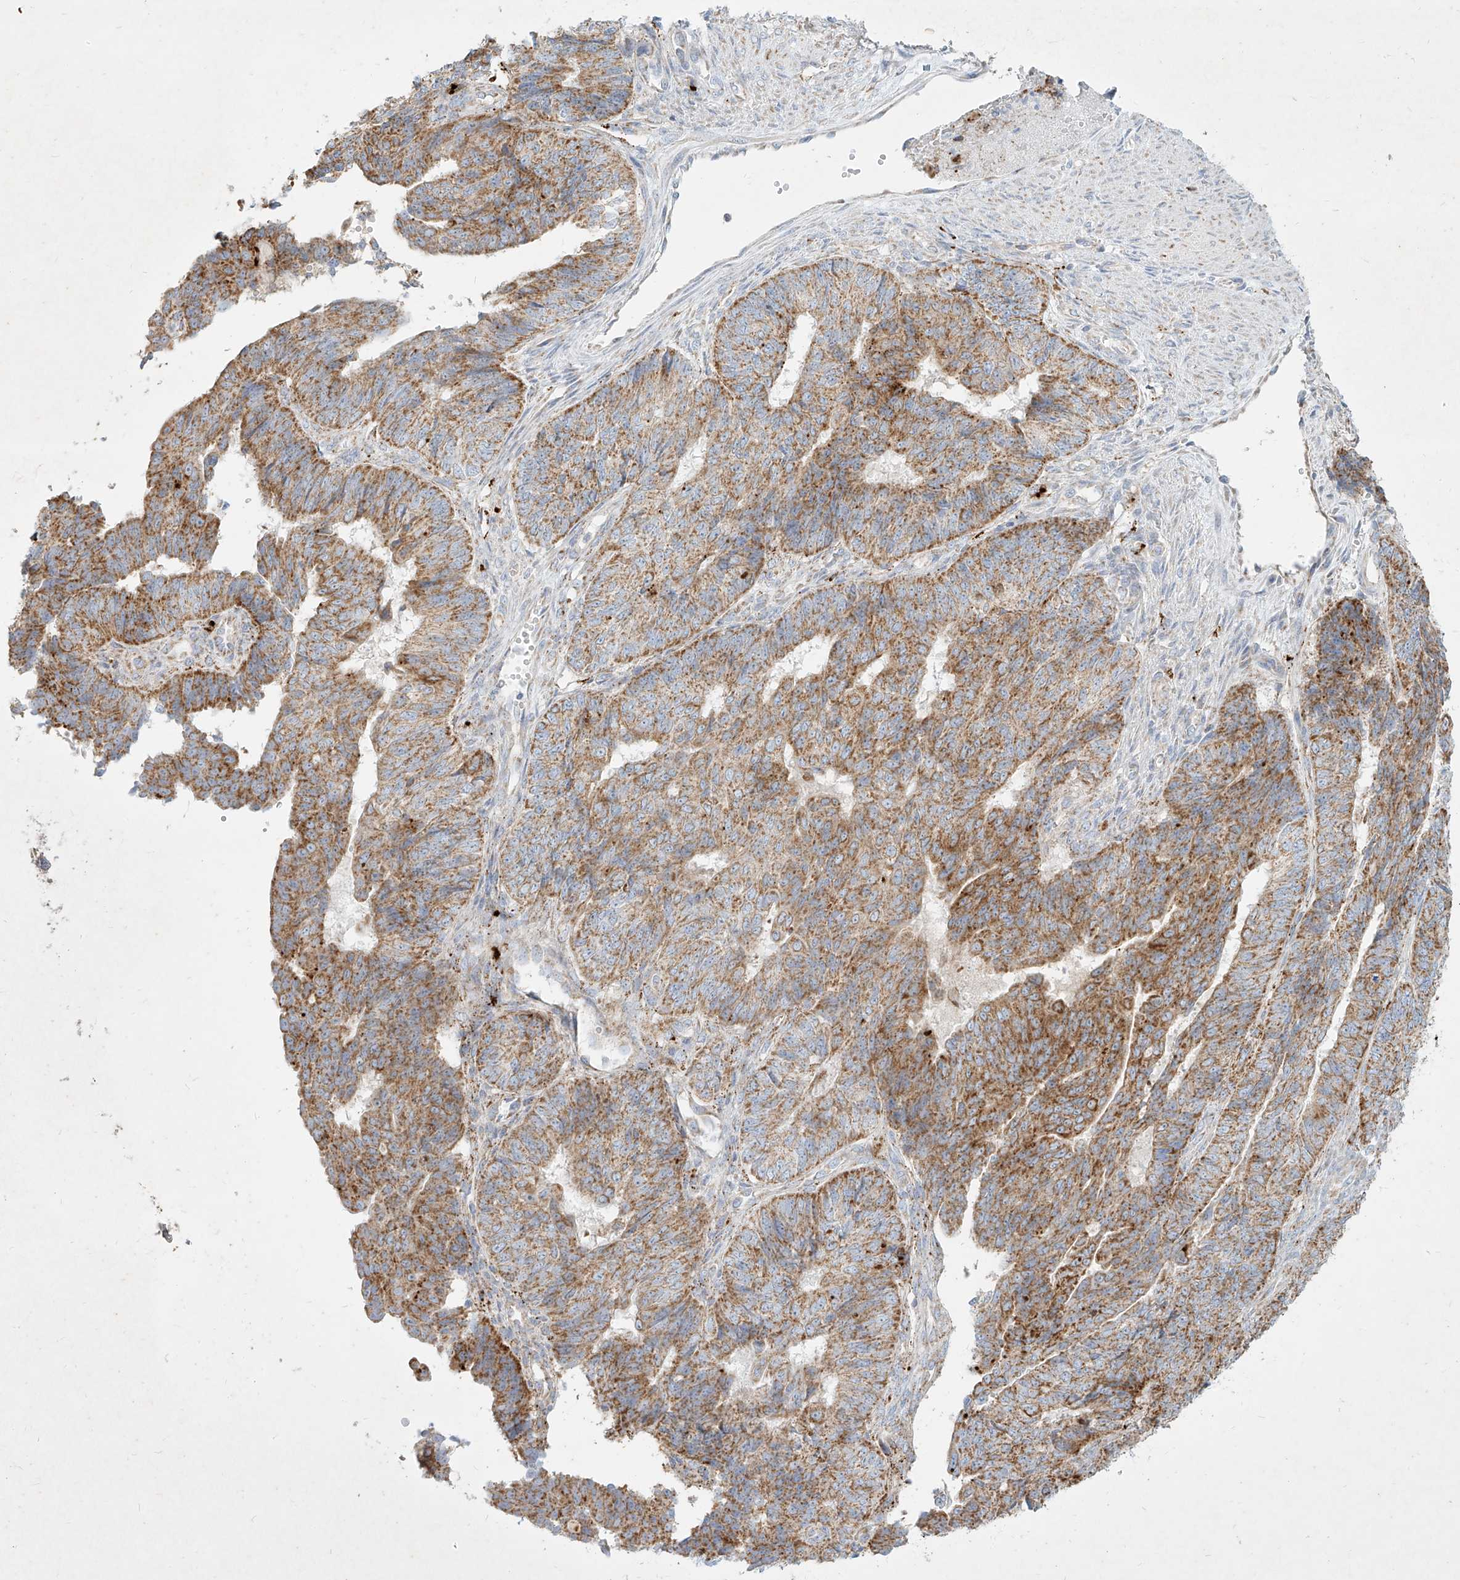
{"staining": {"intensity": "moderate", "quantity": ">75%", "location": "cytoplasmic/membranous"}, "tissue": "endometrial cancer", "cell_type": "Tumor cells", "image_type": "cancer", "snomed": [{"axis": "morphology", "description": "Adenocarcinoma, NOS"}, {"axis": "topography", "description": "Endometrium"}], "caption": "Immunohistochemistry of human endometrial cancer (adenocarcinoma) shows medium levels of moderate cytoplasmic/membranous positivity in approximately >75% of tumor cells.", "gene": "MTX2", "patient": {"sex": "female", "age": 32}}